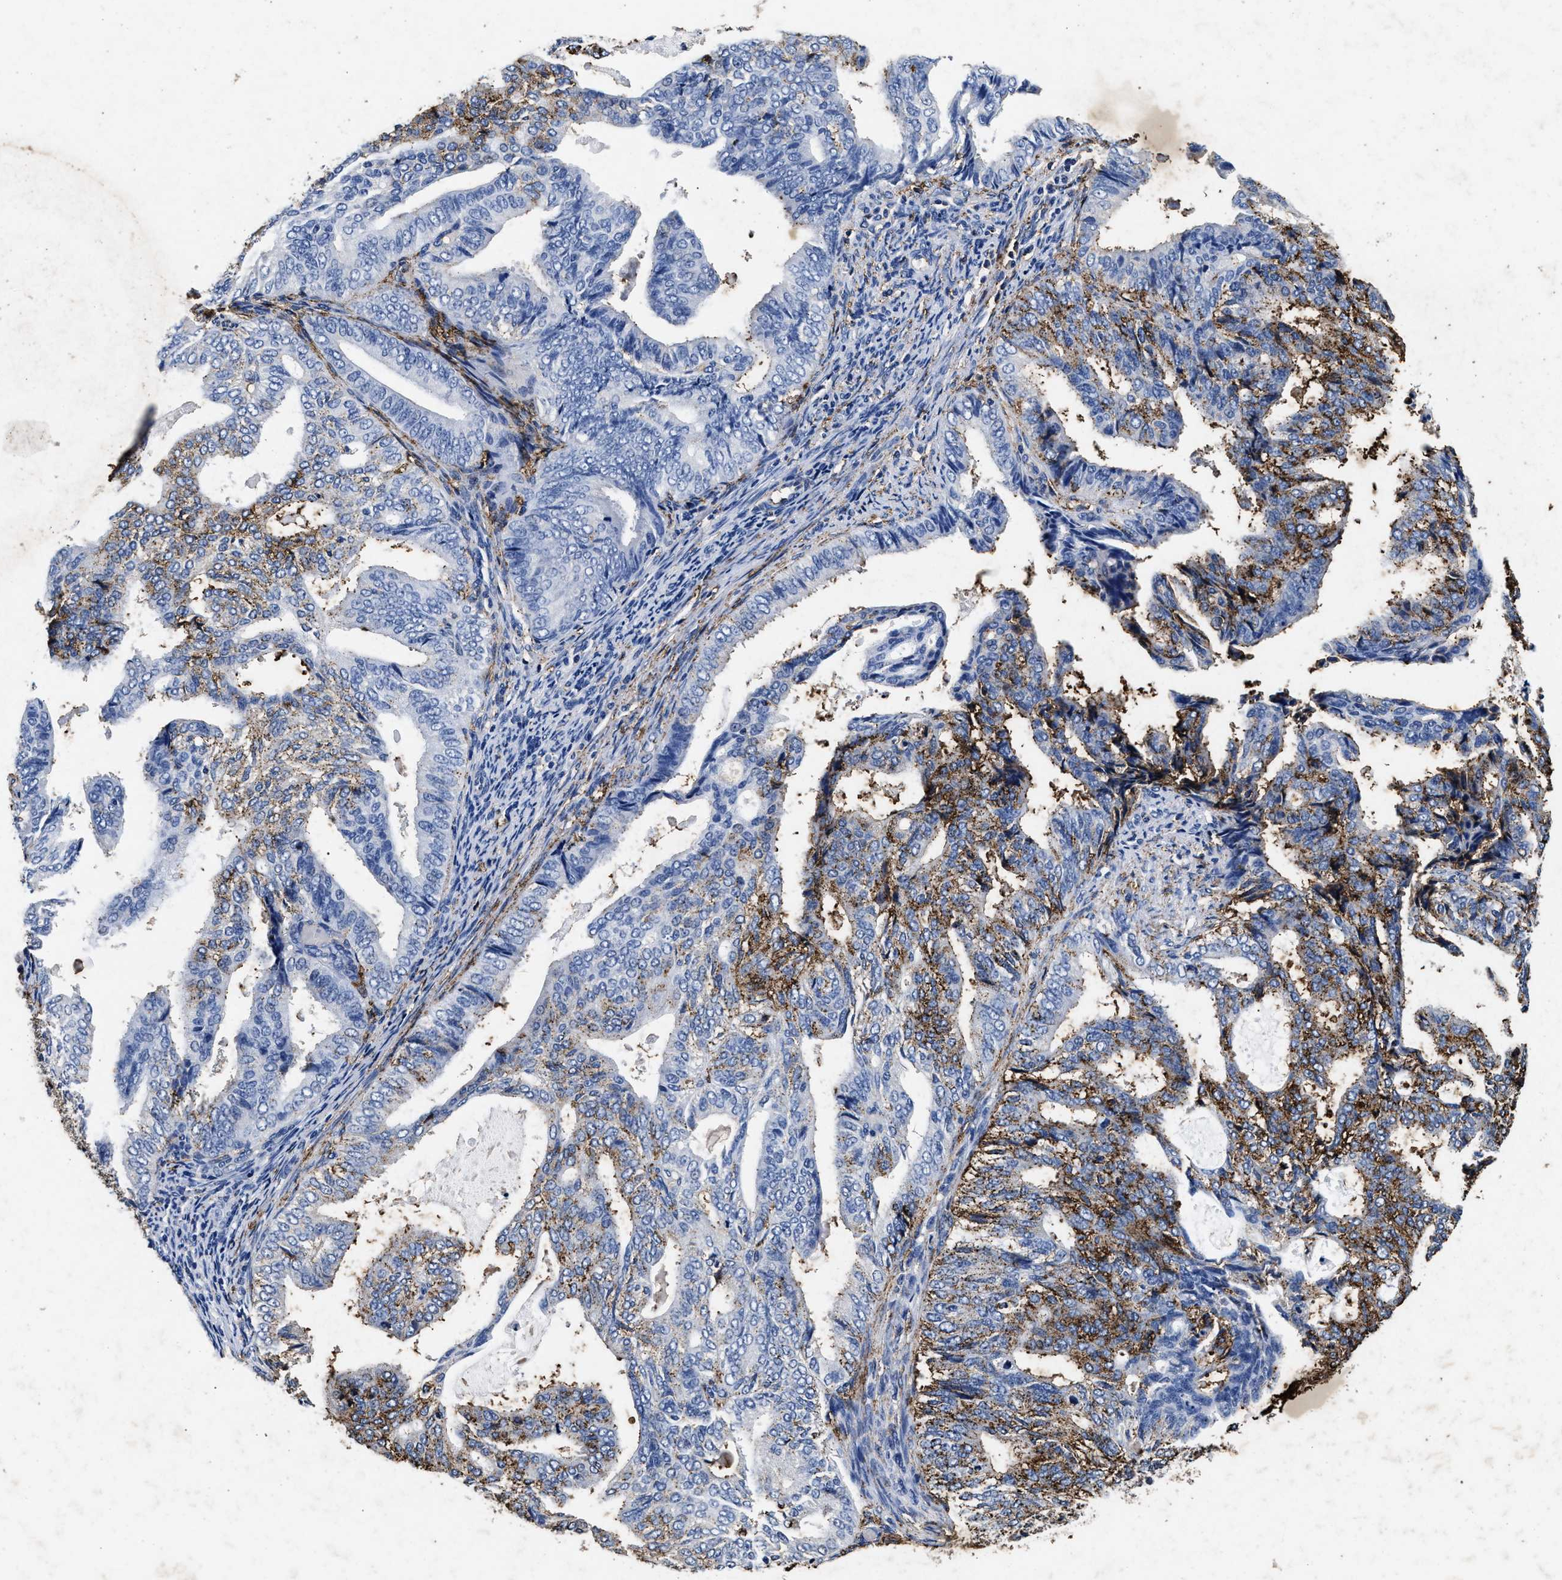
{"staining": {"intensity": "moderate", "quantity": "25%-75%", "location": "cytoplasmic/membranous"}, "tissue": "endometrial cancer", "cell_type": "Tumor cells", "image_type": "cancer", "snomed": [{"axis": "morphology", "description": "Adenocarcinoma, NOS"}, {"axis": "topography", "description": "Endometrium"}], "caption": "The photomicrograph shows immunohistochemical staining of endometrial cancer (adenocarcinoma). There is moderate cytoplasmic/membranous positivity is seen in approximately 25%-75% of tumor cells.", "gene": "LTB4R2", "patient": {"sex": "female", "age": 58}}